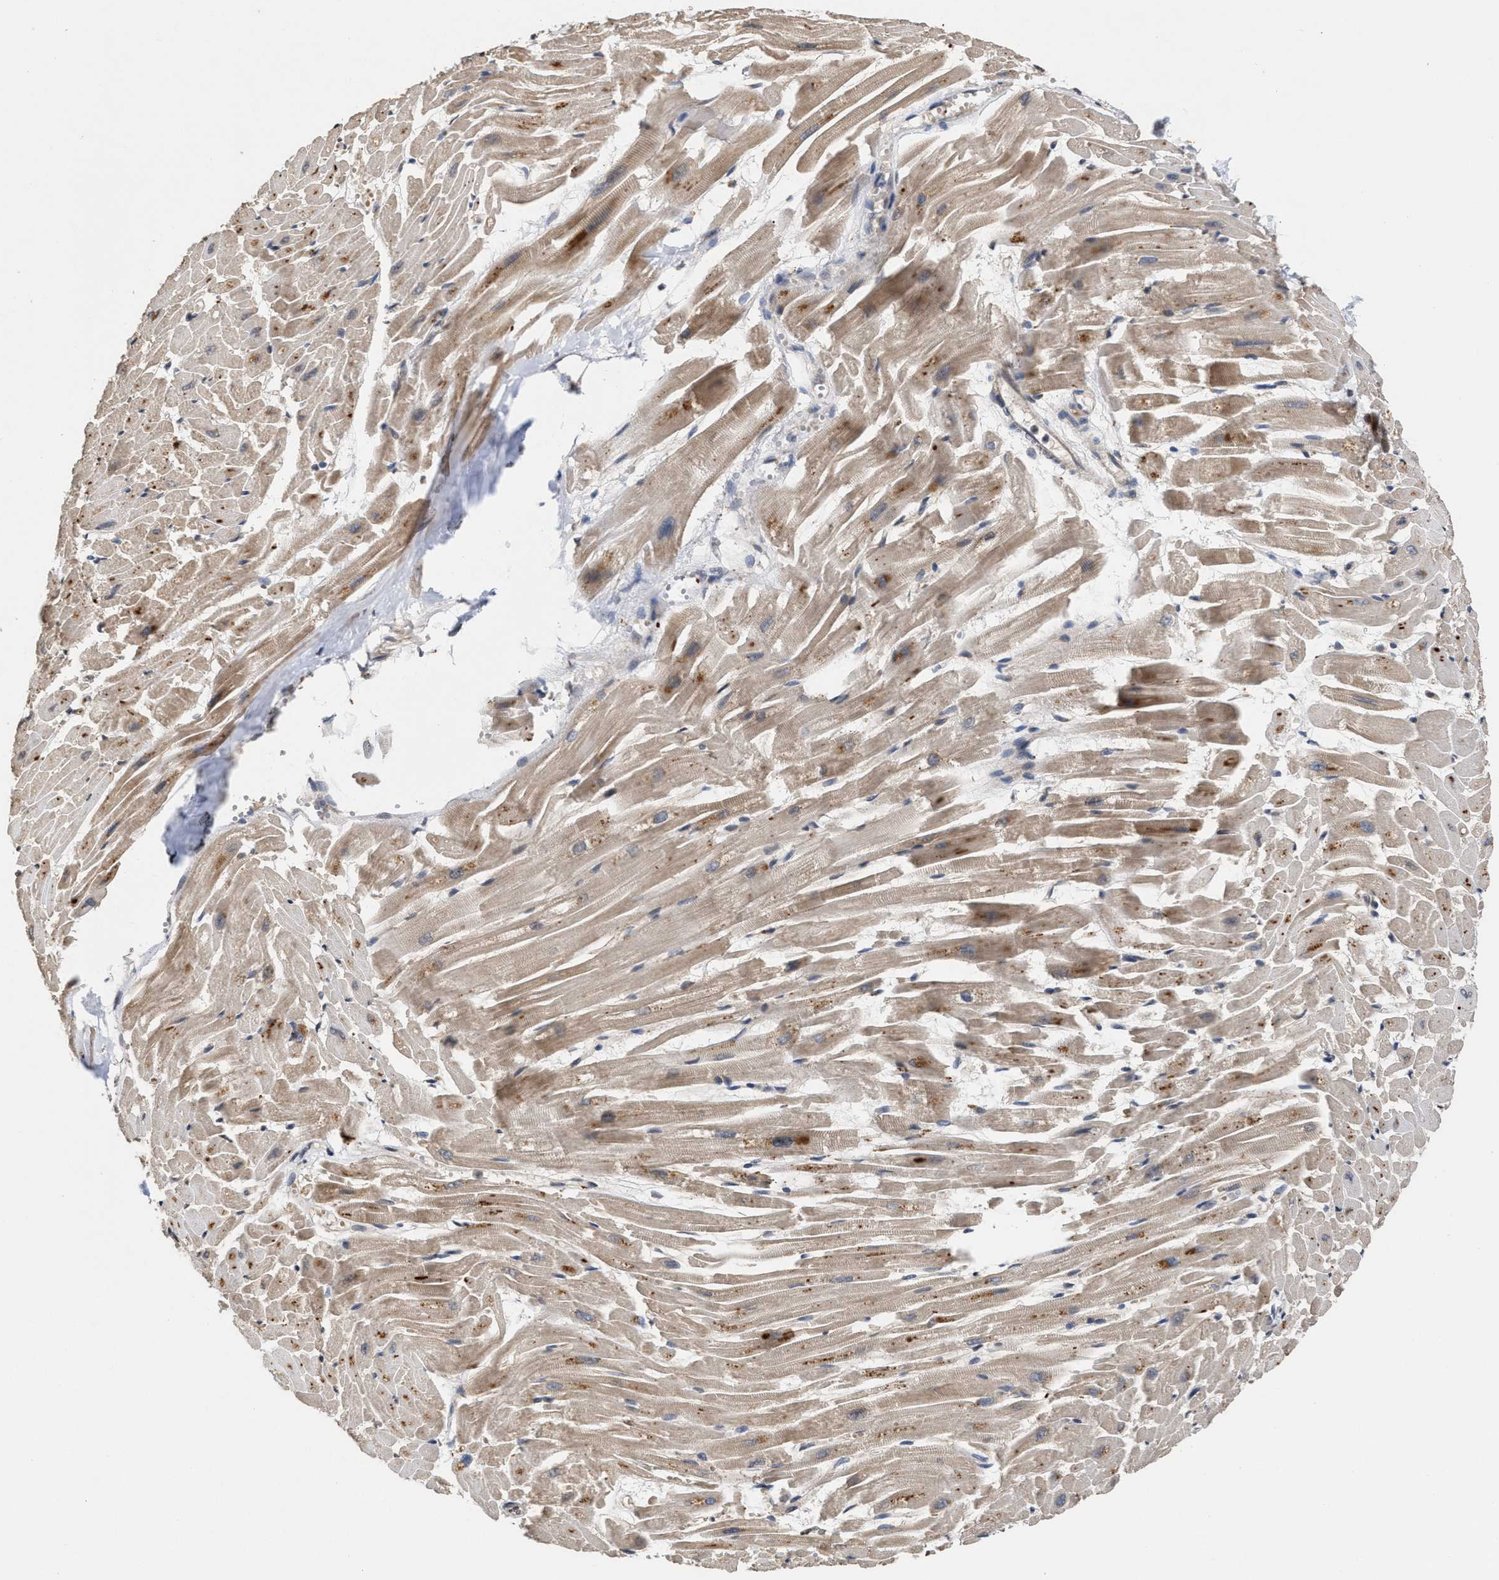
{"staining": {"intensity": "moderate", "quantity": ">75%", "location": "cytoplasmic/membranous"}, "tissue": "heart muscle", "cell_type": "Cardiomyocytes", "image_type": "normal", "snomed": [{"axis": "morphology", "description": "Normal tissue, NOS"}, {"axis": "topography", "description": "Heart"}], "caption": "IHC staining of normal heart muscle, which demonstrates medium levels of moderate cytoplasmic/membranous expression in about >75% of cardiomyocytes indicating moderate cytoplasmic/membranous protein positivity. The staining was performed using DAB (3,3'-diaminobenzidine) (brown) for protein detection and nuclei were counterstained in hematoxylin (blue).", "gene": "SAR1A", "patient": {"sex": "female", "age": 19}}